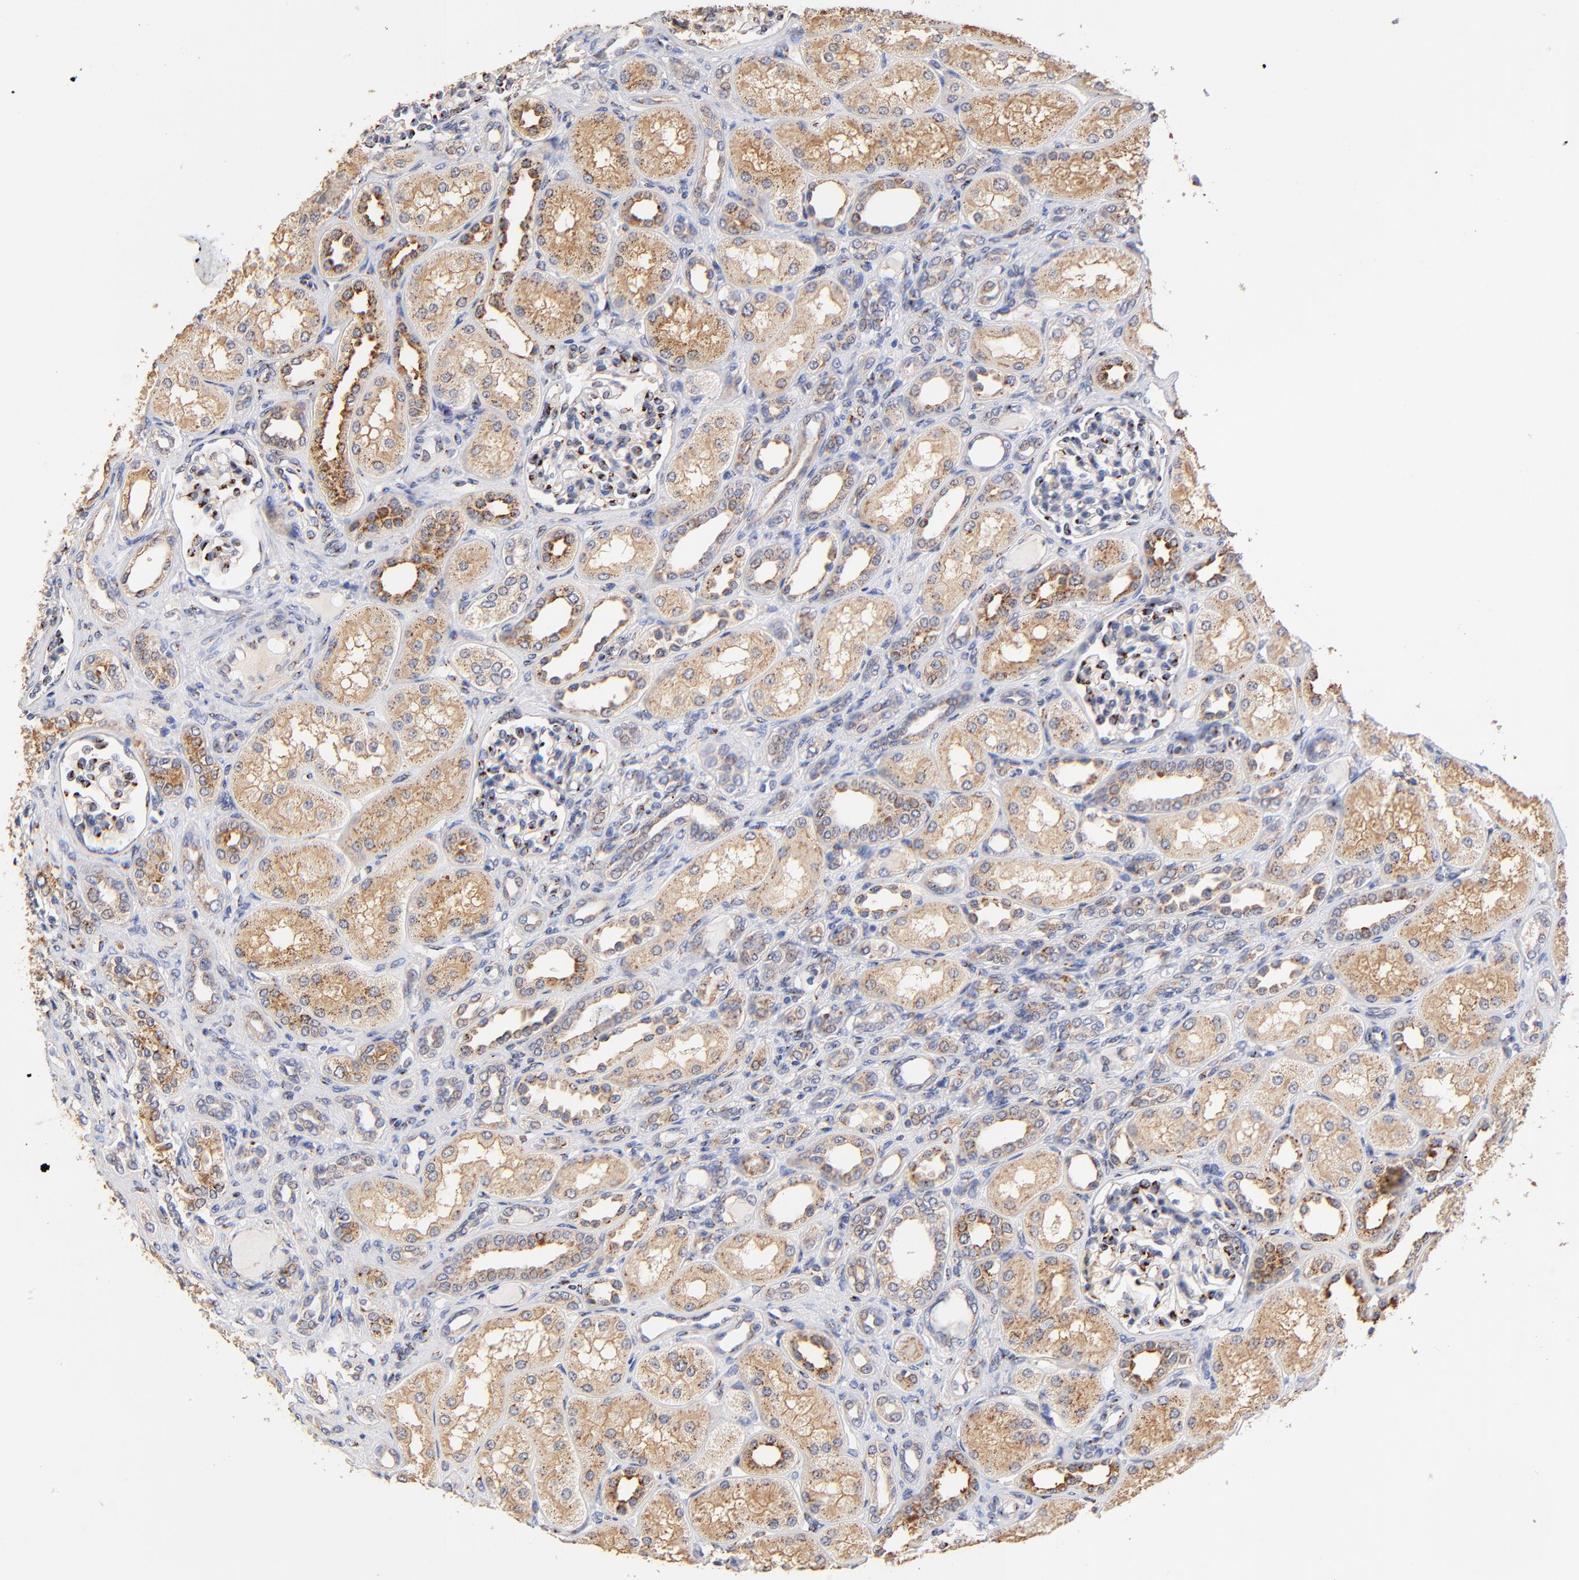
{"staining": {"intensity": "moderate", "quantity": "<25%", "location": "cytoplasmic/membranous"}, "tissue": "kidney", "cell_type": "Cells in glomeruli", "image_type": "normal", "snomed": [{"axis": "morphology", "description": "Normal tissue, NOS"}, {"axis": "topography", "description": "Kidney"}], "caption": "A high-resolution photomicrograph shows IHC staining of normal kidney, which shows moderate cytoplasmic/membranous expression in approximately <25% of cells in glomeruli.", "gene": "FMNL3", "patient": {"sex": "male", "age": 7}}